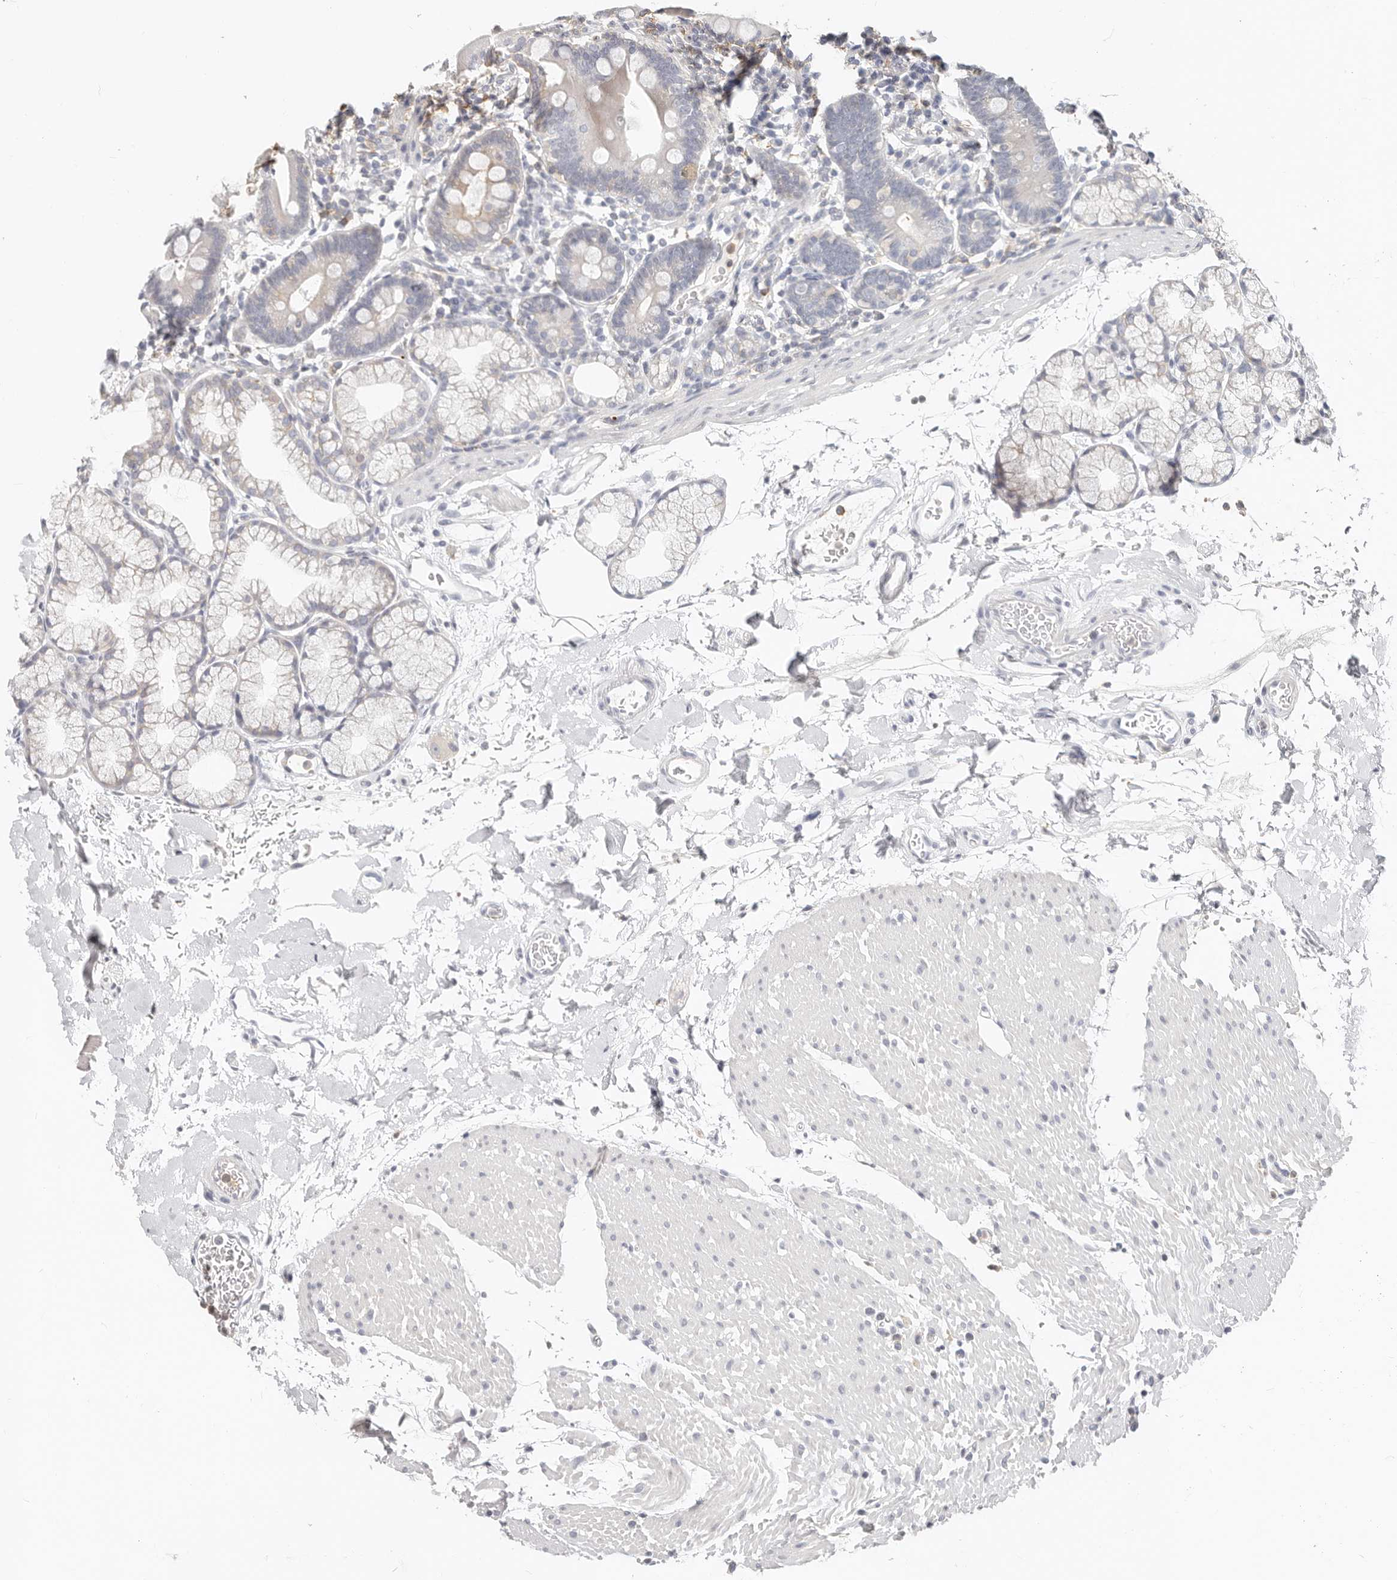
{"staining": {"intensity": "negative", "quantity": "none", "location": "none"}, "tissue": "duodenum", "cell_type": "Glandular cells", "image_type": "normal", "snomed": [{"axis": "morphology", "description": "Normal tissue, NOS"}, {"axis": "topography", "description": "Duodenum"}], "caption": "A photomicrograph of duodenum stained for a protein displays no brown staining in glandular cells. (DAB (3,3'-diaminobenzidine) IHC visualized using brightfield microscopy, high magnification).", "gene": "TMEM63B", "patient": {"sex": "male", "age": 54}}